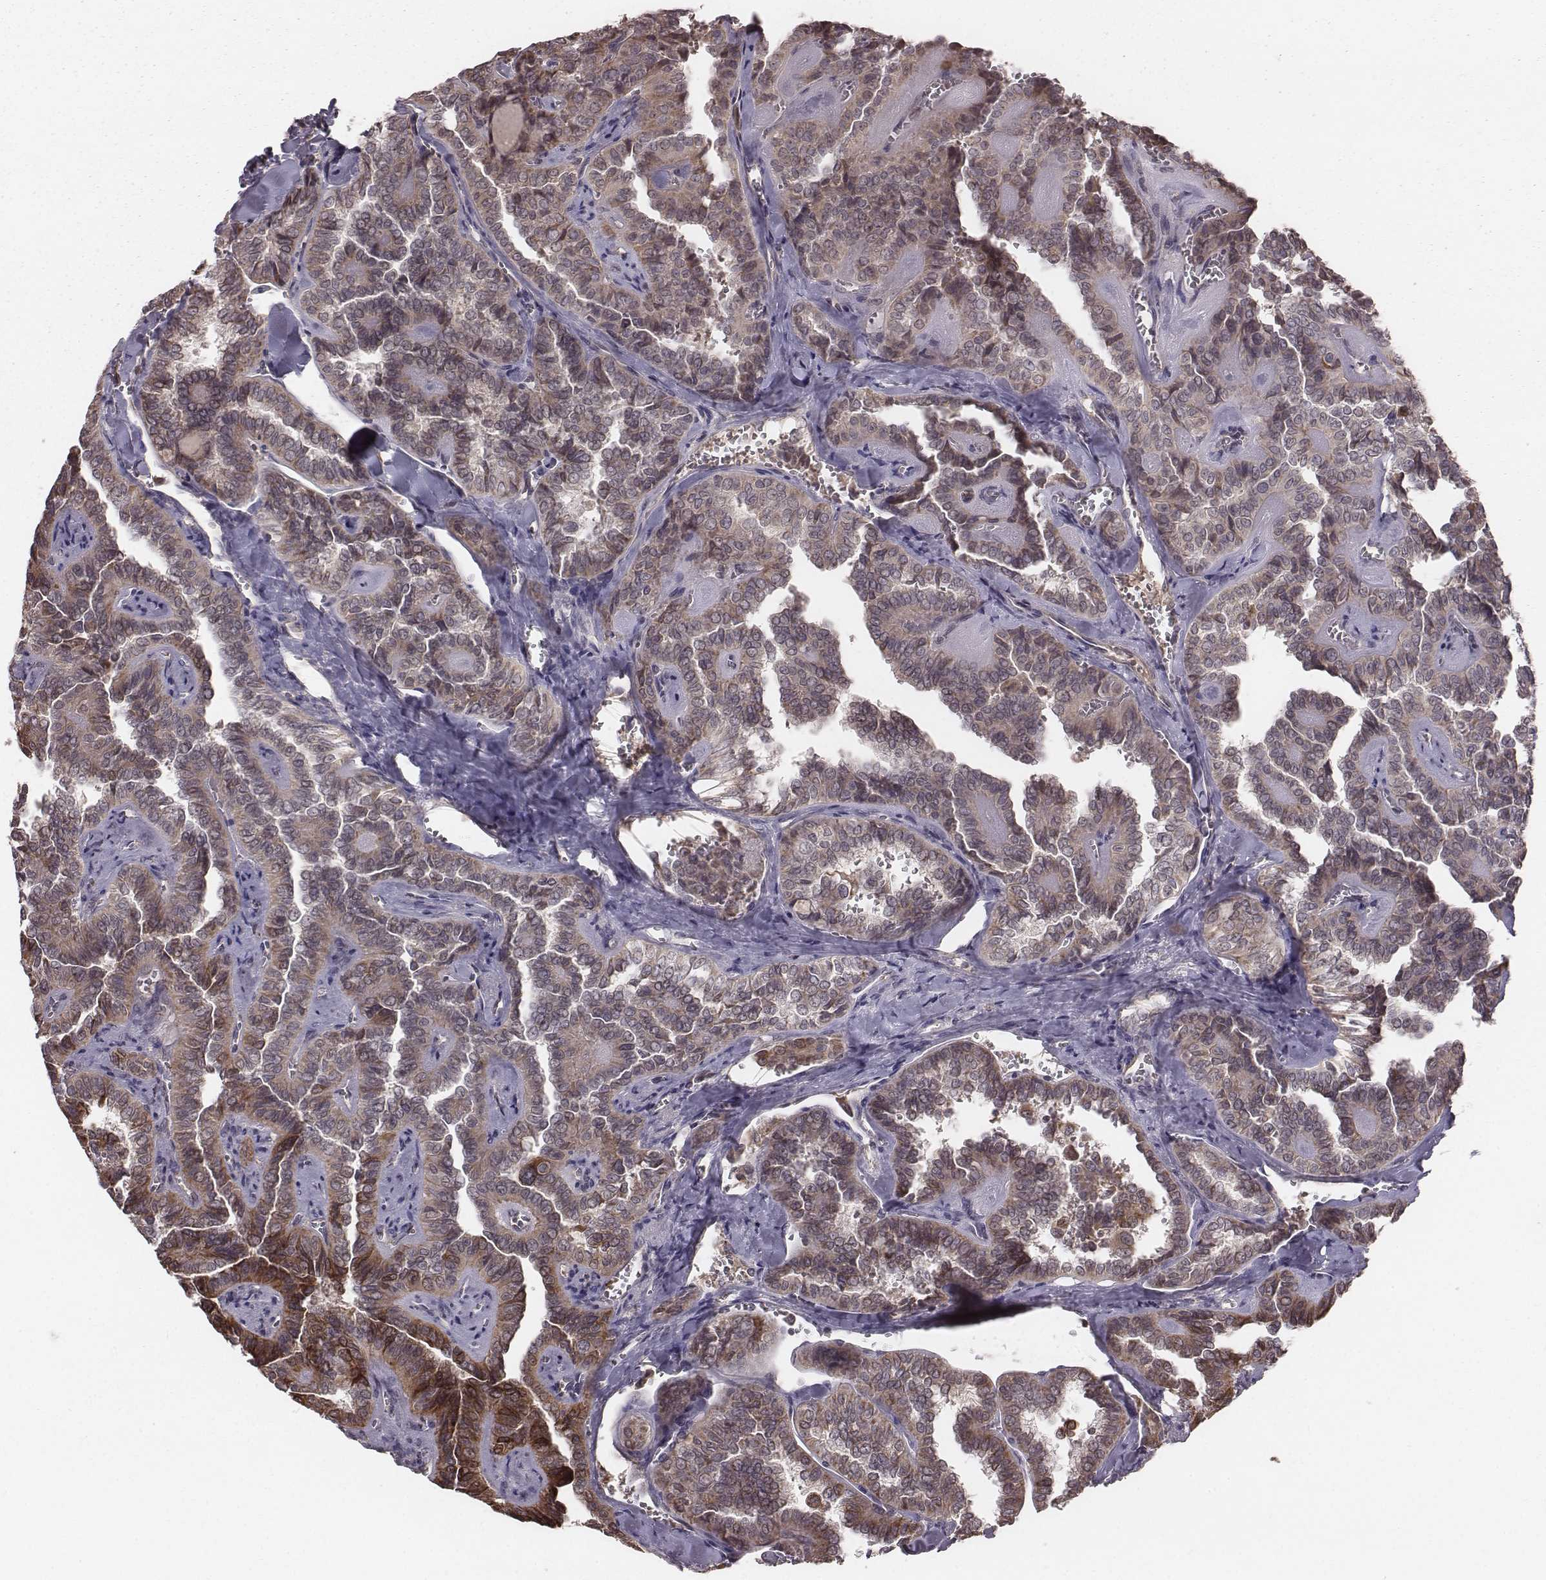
{"staining": {"intensity": "strong", "quantity": "<25%", "location": "cytoplasmic/membranous"}, "tissue": "thyroid cancer", "cell_type": "Tumor cells", "image_type": "cancer", "snomed": [{"axis": "morphology", "description": "Papillary adenocarcinoma, NOS"}, {"axis": "topography", "description": "Thyroid gland"}], "caption": "Strong cytoplasmic/membranous protein staining is present in about <25% of tumor cells in thyroid cancer. (brown staining indicates protein expression, while blue staining denotes nuclei).", "gene": "PDCD2L", "patient": {"sex": "female", "age": 41}}